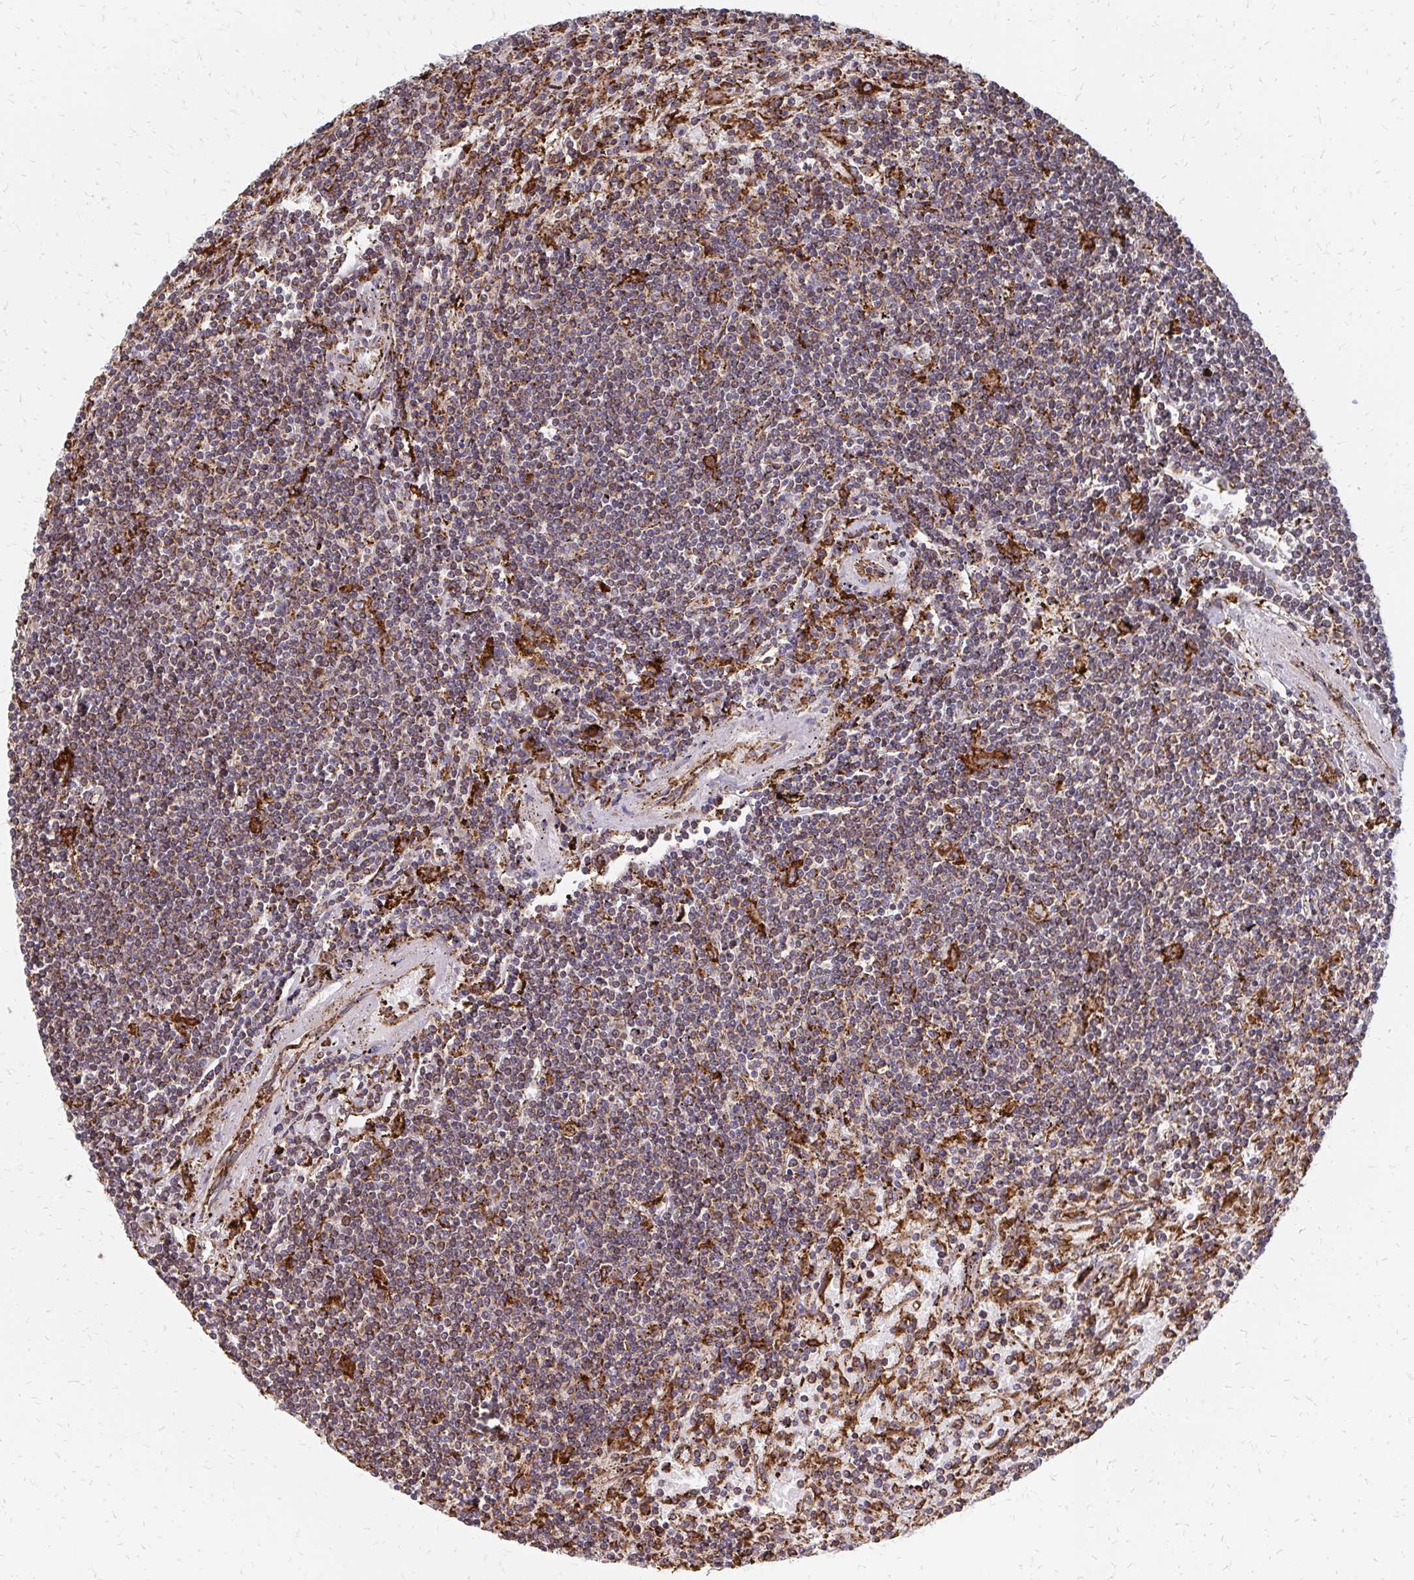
{"staining": {"intensity": "moderate", "quantity": "25%-75%", "location": "cytoplasmic/membranous"}, "tissue": "lymphoma", "cell_type": "Tumor cells", "image_type": "cancer", "snomed": [{"axis": "morphology", "description": "Malignant lymphoma, non-Hodgkin's type, Low grade"}, {"axis": "topography", "description": "Spleen"}], "caption": "IHC image of human lymphoma stained for a protein (brown), which reveals medium levels of moderate cytoplasmic/membranous staining in about 25%-75% of tumor cells.", "gene": "PPP1R13L", "patient": {"sex": "male", "age": 76}}